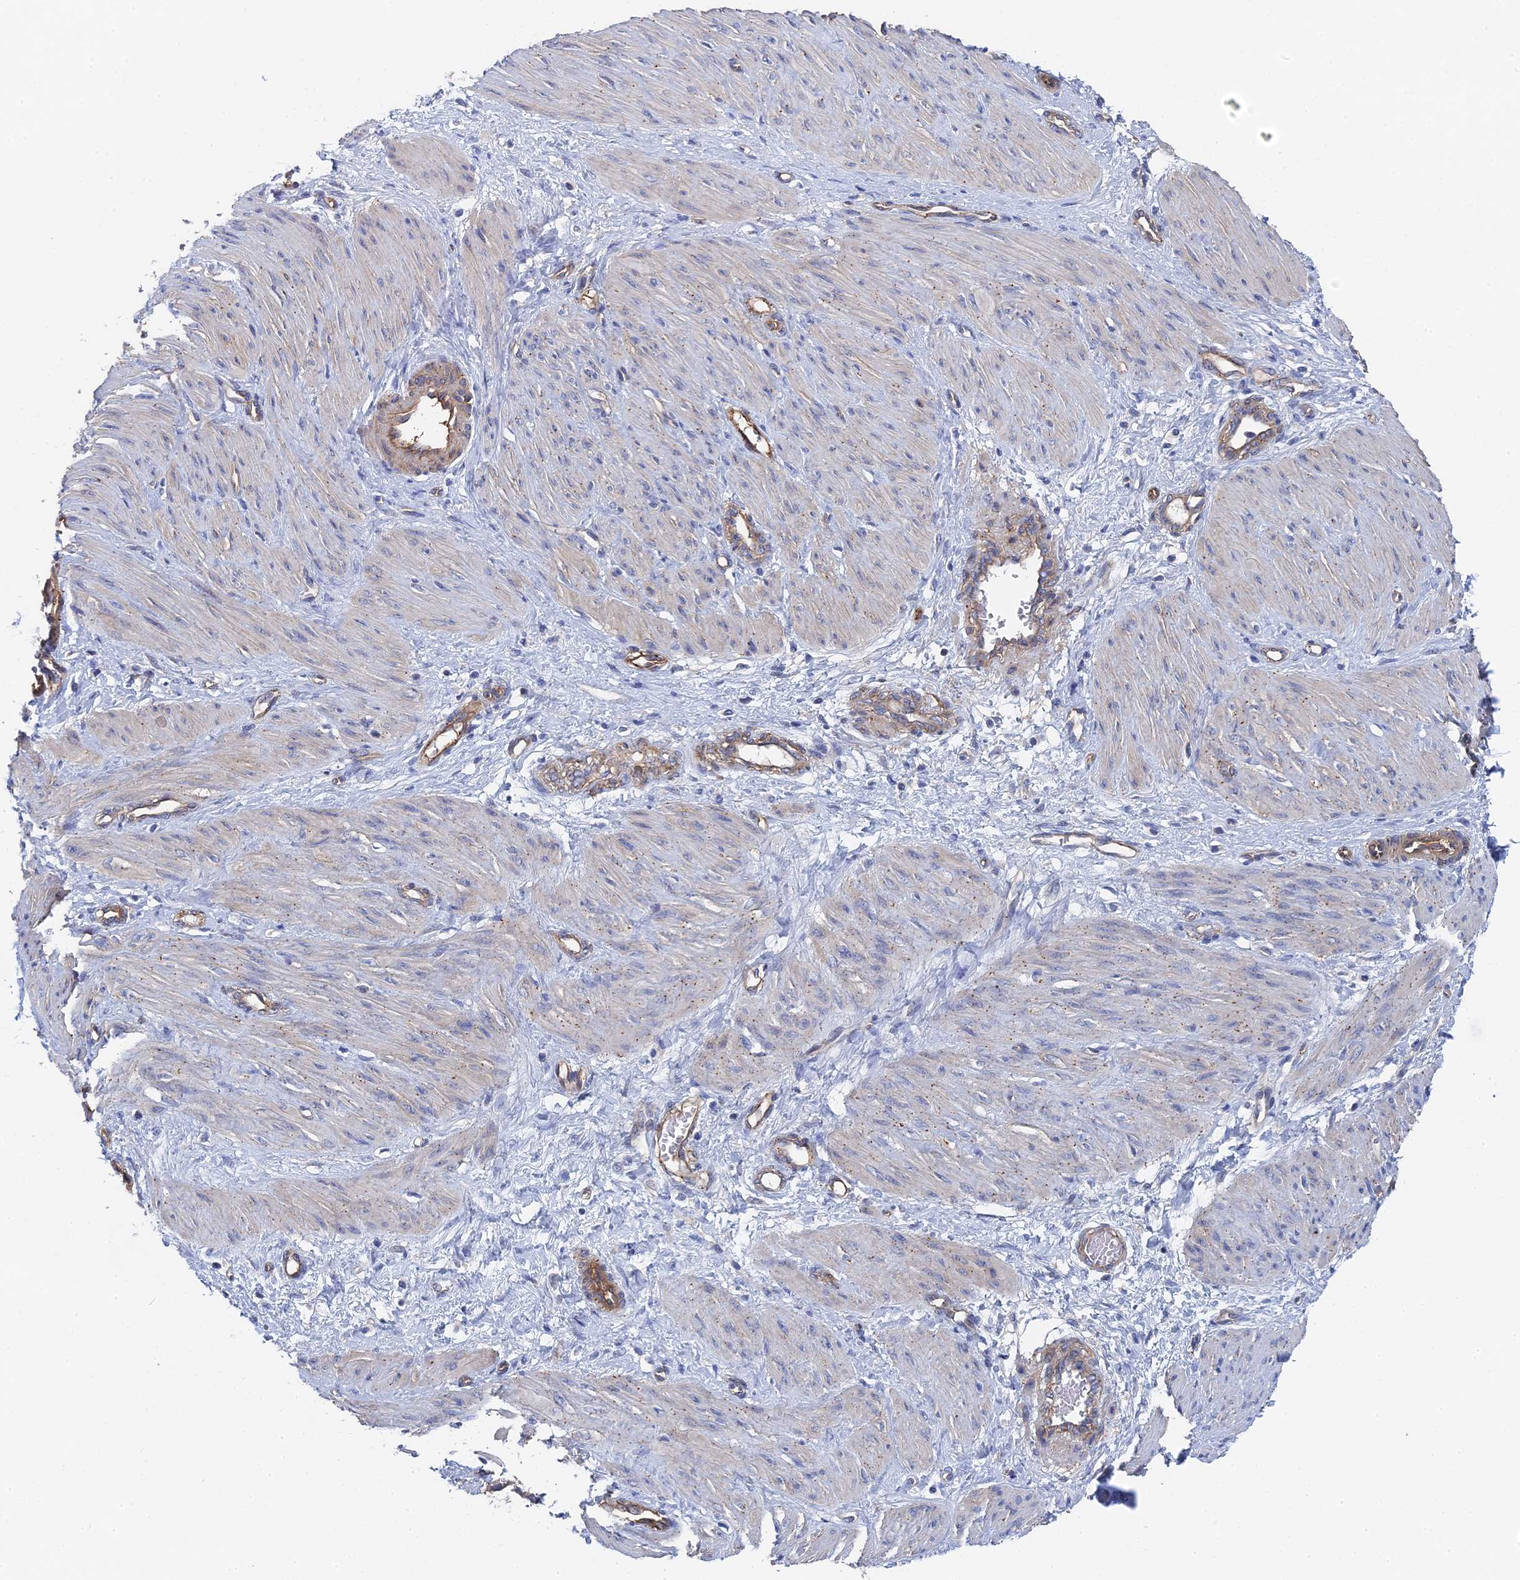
{"staining": {"intensity": "weak", "quantity": "25%-75%", "location": "cytoplasmic/membranous"}, "tissue": "smooth muscle", "cell_type": "Smooth muscle cells", "image_type": "normal", "snomed": [{"axis": "morphology", "description": "Normal tissue, NOS"}, {"axis": "topography", "description": "Endometrium"}], "caption": "A micrograph showing weak cytoplasmic/membranous positivity in about 25%-75% of smooth muscle cells in benign smooth muscle, as visualized by brown immunohistochemical staining.", "gene": "MTHFSD", "patient": {"sex": "female", "age": 33}}